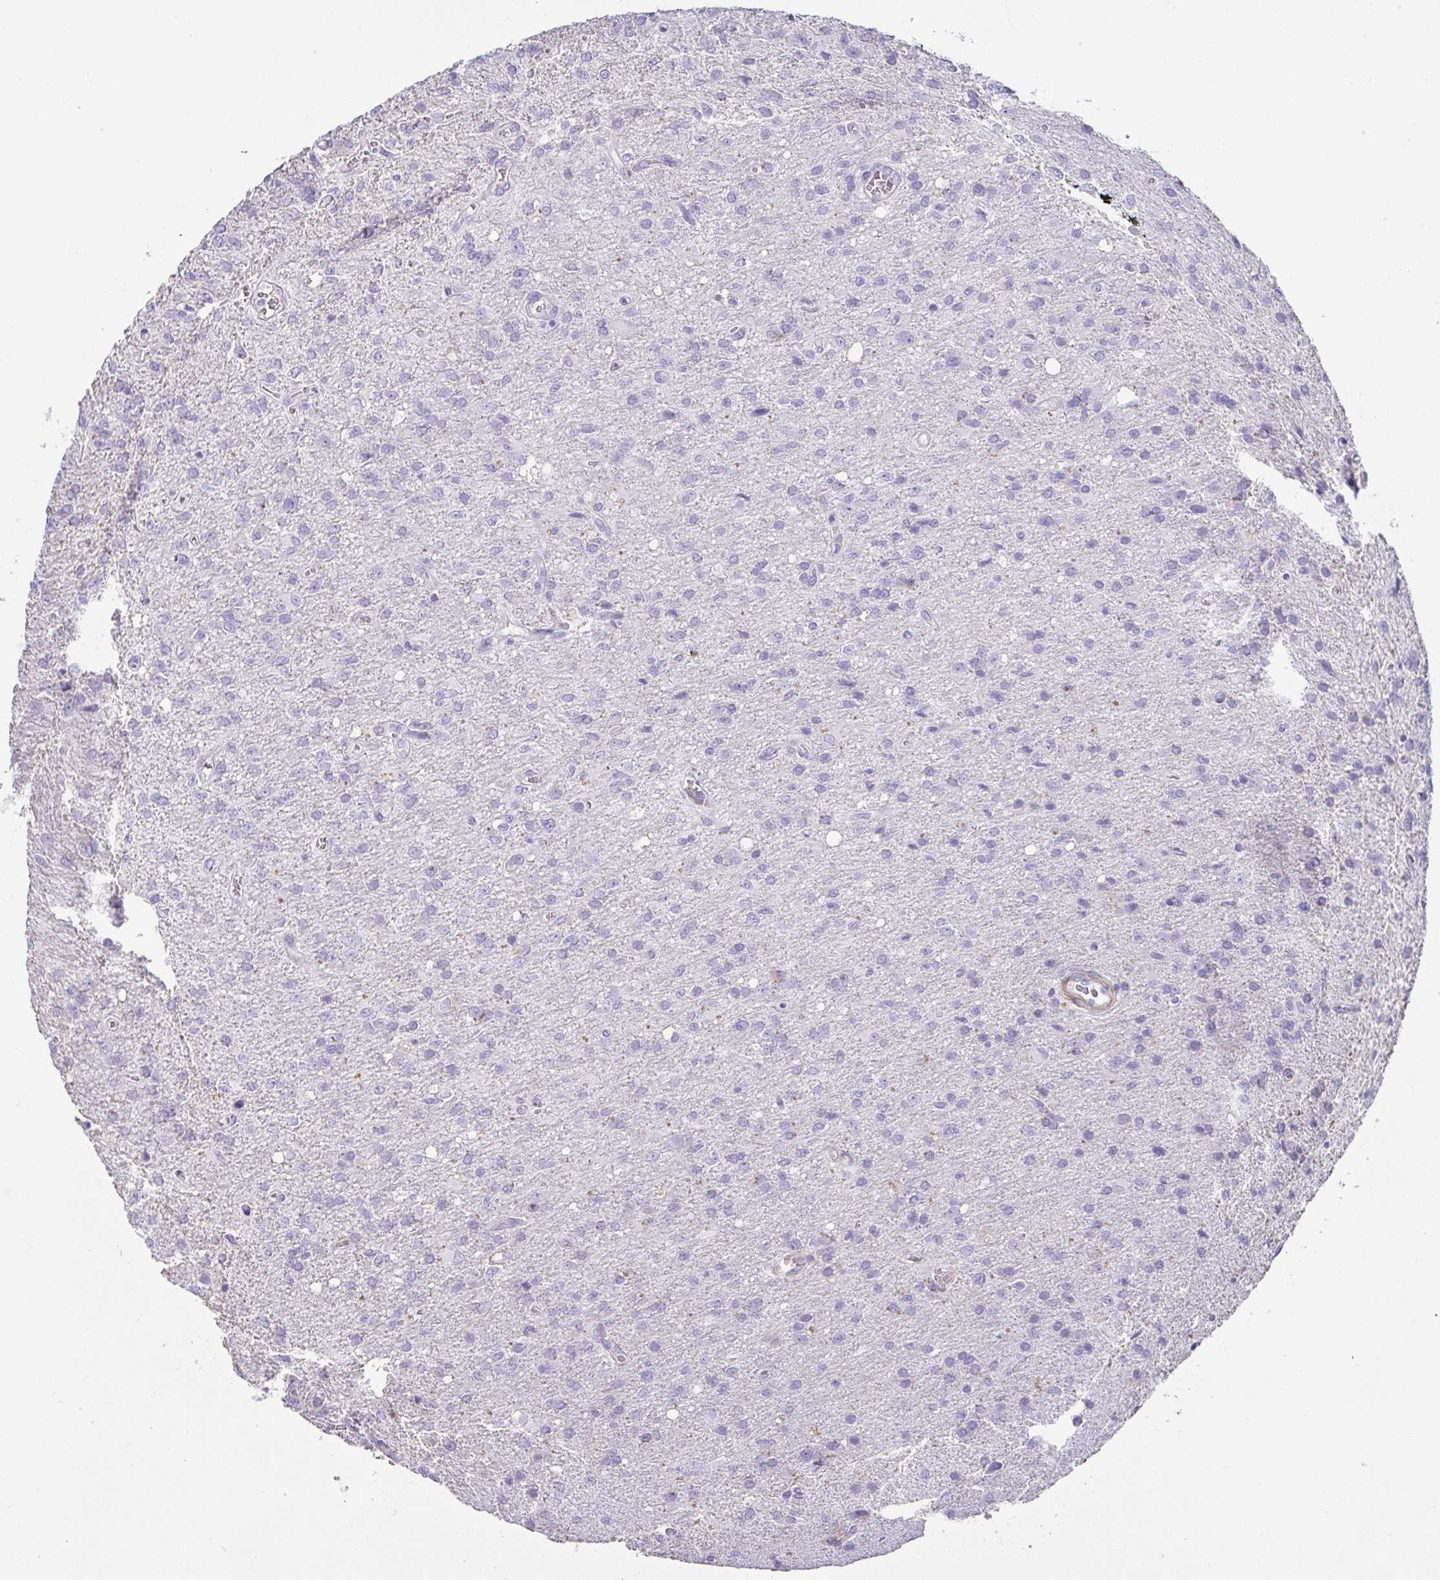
{"staining": {"intensity": "negative", "quantity": "none", "location": "none"}, "tissue": "glioma", "cell_type": "Tumor cells", "image_type": "cancer", "snomed": [{"axis": "morphology", "description": "Glioma, malignant, Low grade"}, {"axis": "topography", "description": "Brain"}], "caption": "Protein analysis of glioma reveals no significant staining in tumor cells.", "gene": "OR5P3", "patient": {"sex": "male", "age": 66}}